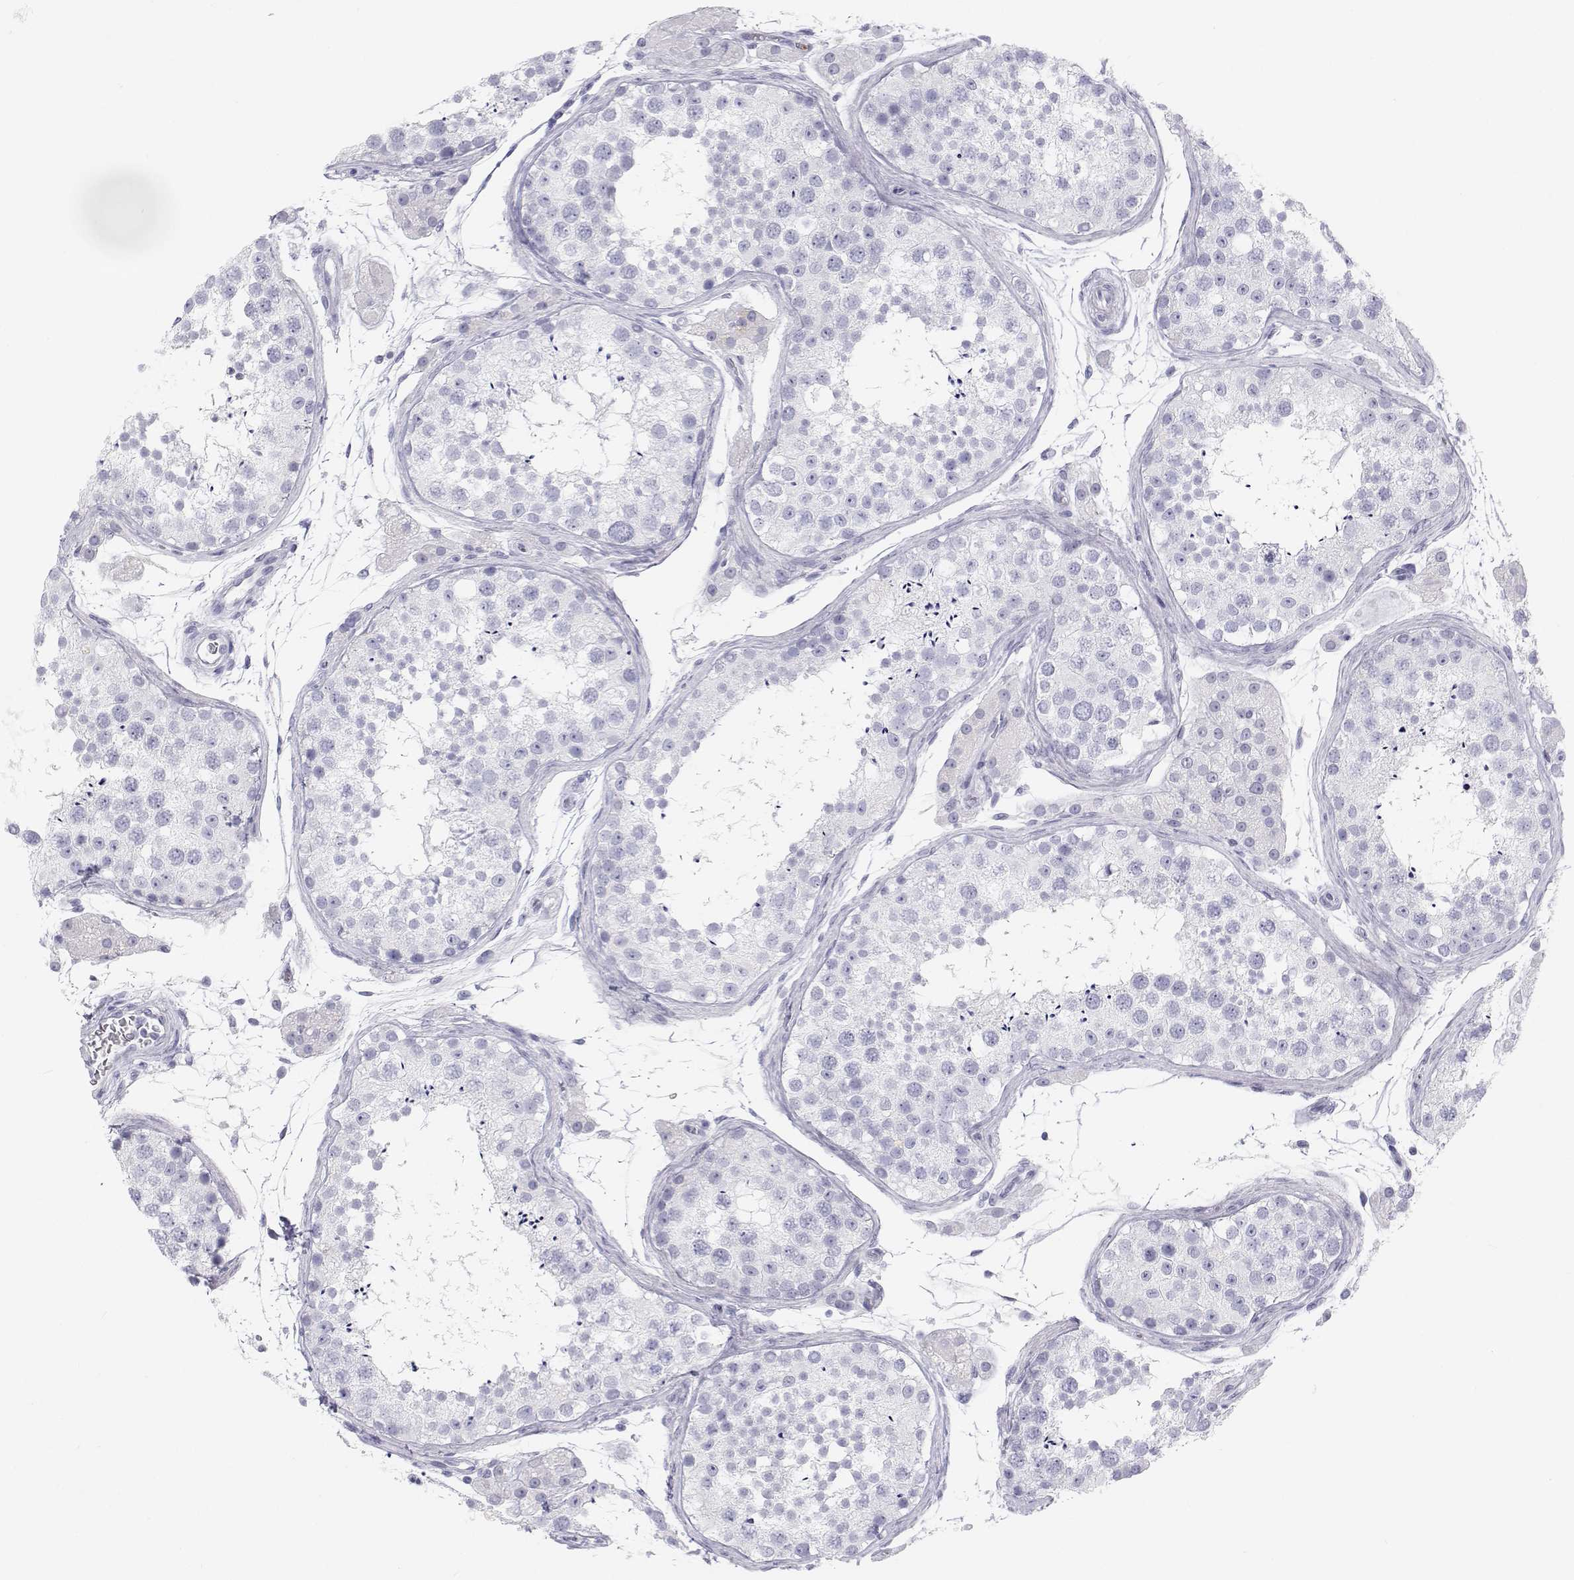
{"staining": {"intensity": "negative", "quantity": "none", "location": "none"}, "tissue": "testis", "cell_type": "Cells in seminiferous ducts", "image_type": "normal", "snomed": [{"axis": "morphology", "description": "Normal tissue, NOS"}, {"axis": "topography", "description": "Testis"}], "caption": "DAB immunohistochemical staining of benign human testis exhibits no significant staining in cells in seminiferous ducts.", "gene": "SFTPB", "patient": {"sex": "male", "age": 41}}